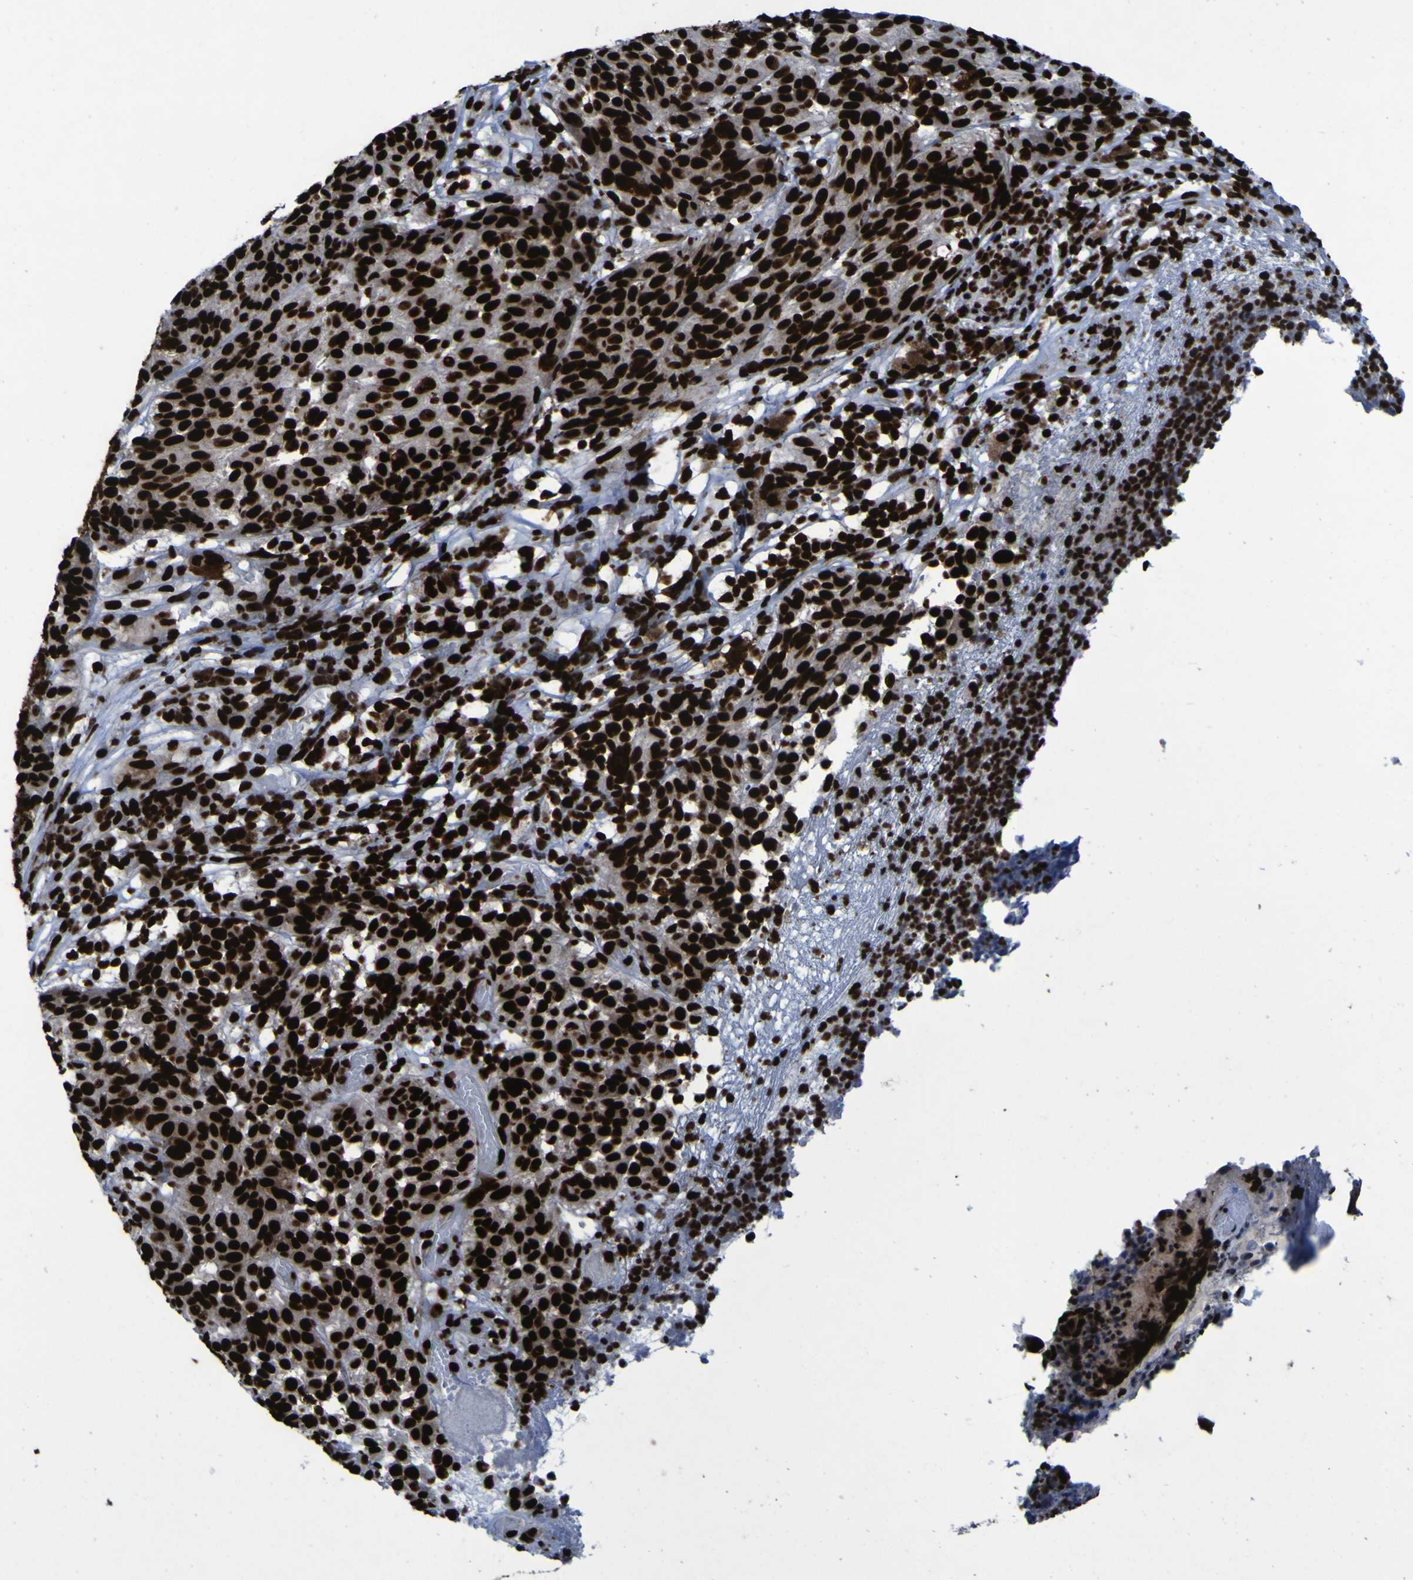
{"staining": {"intensity": "strong", "quantity": ">75%", "location": "nuclear"}, "tissue": "melanoma", "cell_type": "Tumor cells", "image_type": "cancer", "snomed": [{"axis": "morphology", "description": "Malignant melanoma, NOS"}, {"axis": "topography", "description": "Skin"}], "caption": "Melanoma tissue demonstrates strong nuclear positivity in about >75% of tumor cells", "gene": "NPM1", "patient": {"sex": "female", "age": 46}}